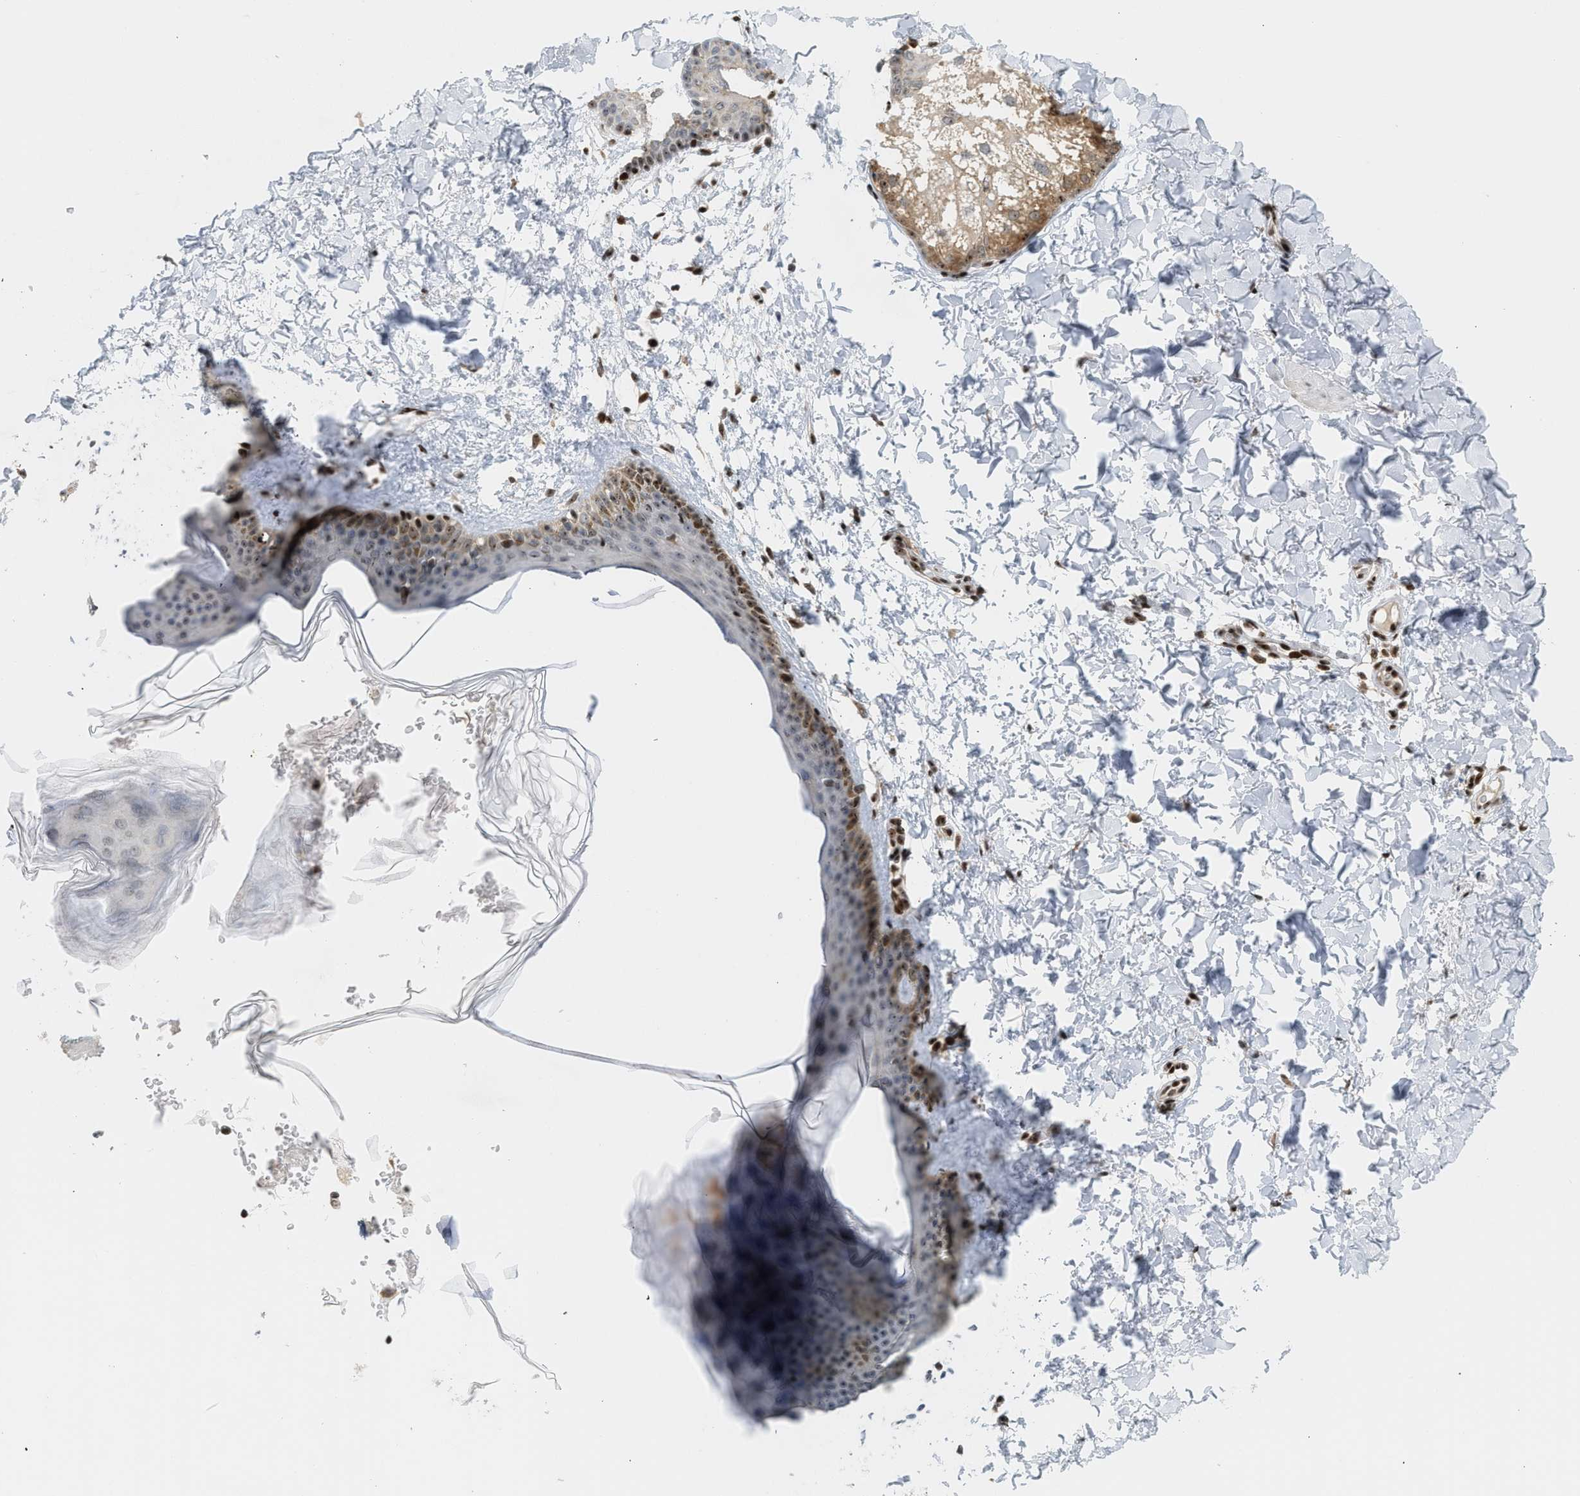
{"staining": {"intensity": "moderate", "quantity": ">75%", "location": "cytoplasmic/membranous,nuclear"}, "tissue": "skin", "cell_type": "Fibroblasts", "image_type": "normal", "snomed": [{"axis": "morphology", "description": "Normal tissue, NOS"}, {"axis": "topography", "description": "Skin"}], "caption": "Fibroblasts display moderate cytoplasmic/membranous,nuclear expression in approximately >75% of cells in benign skin.", "gene": "ZNF22", "patient": {"sex": "female", "age": 41}}